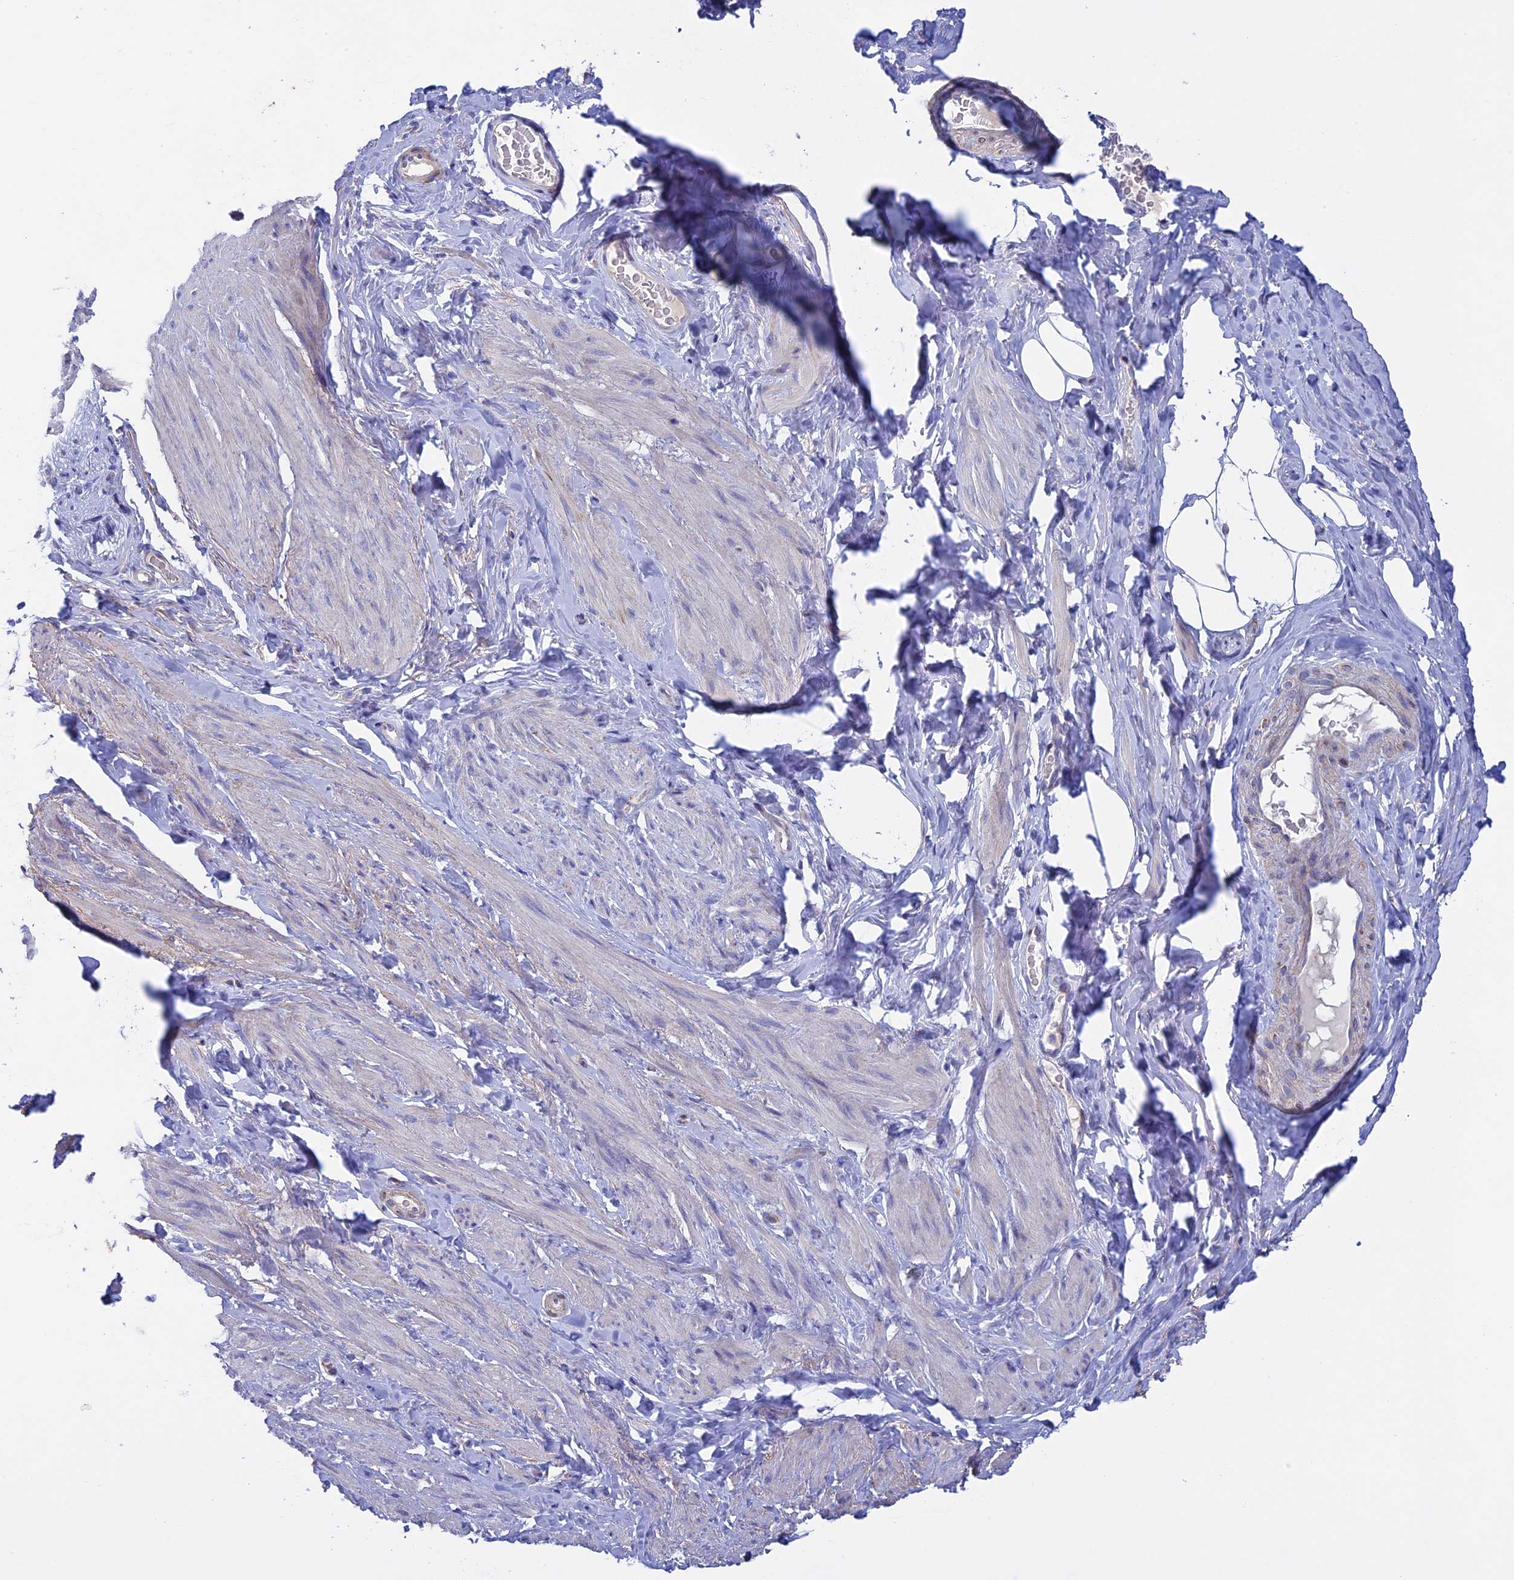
{"staining": {"intensity": "weak", "quantity": "<25%", "location": "cytoplasmic/membranous"}, "tissue": "smooth muscle", "cell_type": "Smooth muscle cells", "image_type": "normal", "snomed": [{"axis": "morphology", "description": "Normal tissue, NOS"}, {"axis": "topography", "description": "Smooth muscle"}, {"axis": "topography", "description": "Peripheral nerve tissue"}], "caption": "Immunohistochemistry (IHC) of benign human smooth muscle shows no positivity in smooth muscle cells. The staining is performed using DAB (3,3'-diaminobenzidine) brown chromogen with nuclei counter-stained in using hematoxylin.", "gene": "ETFDH", "patient": {"sex": "male", "age": 69}}